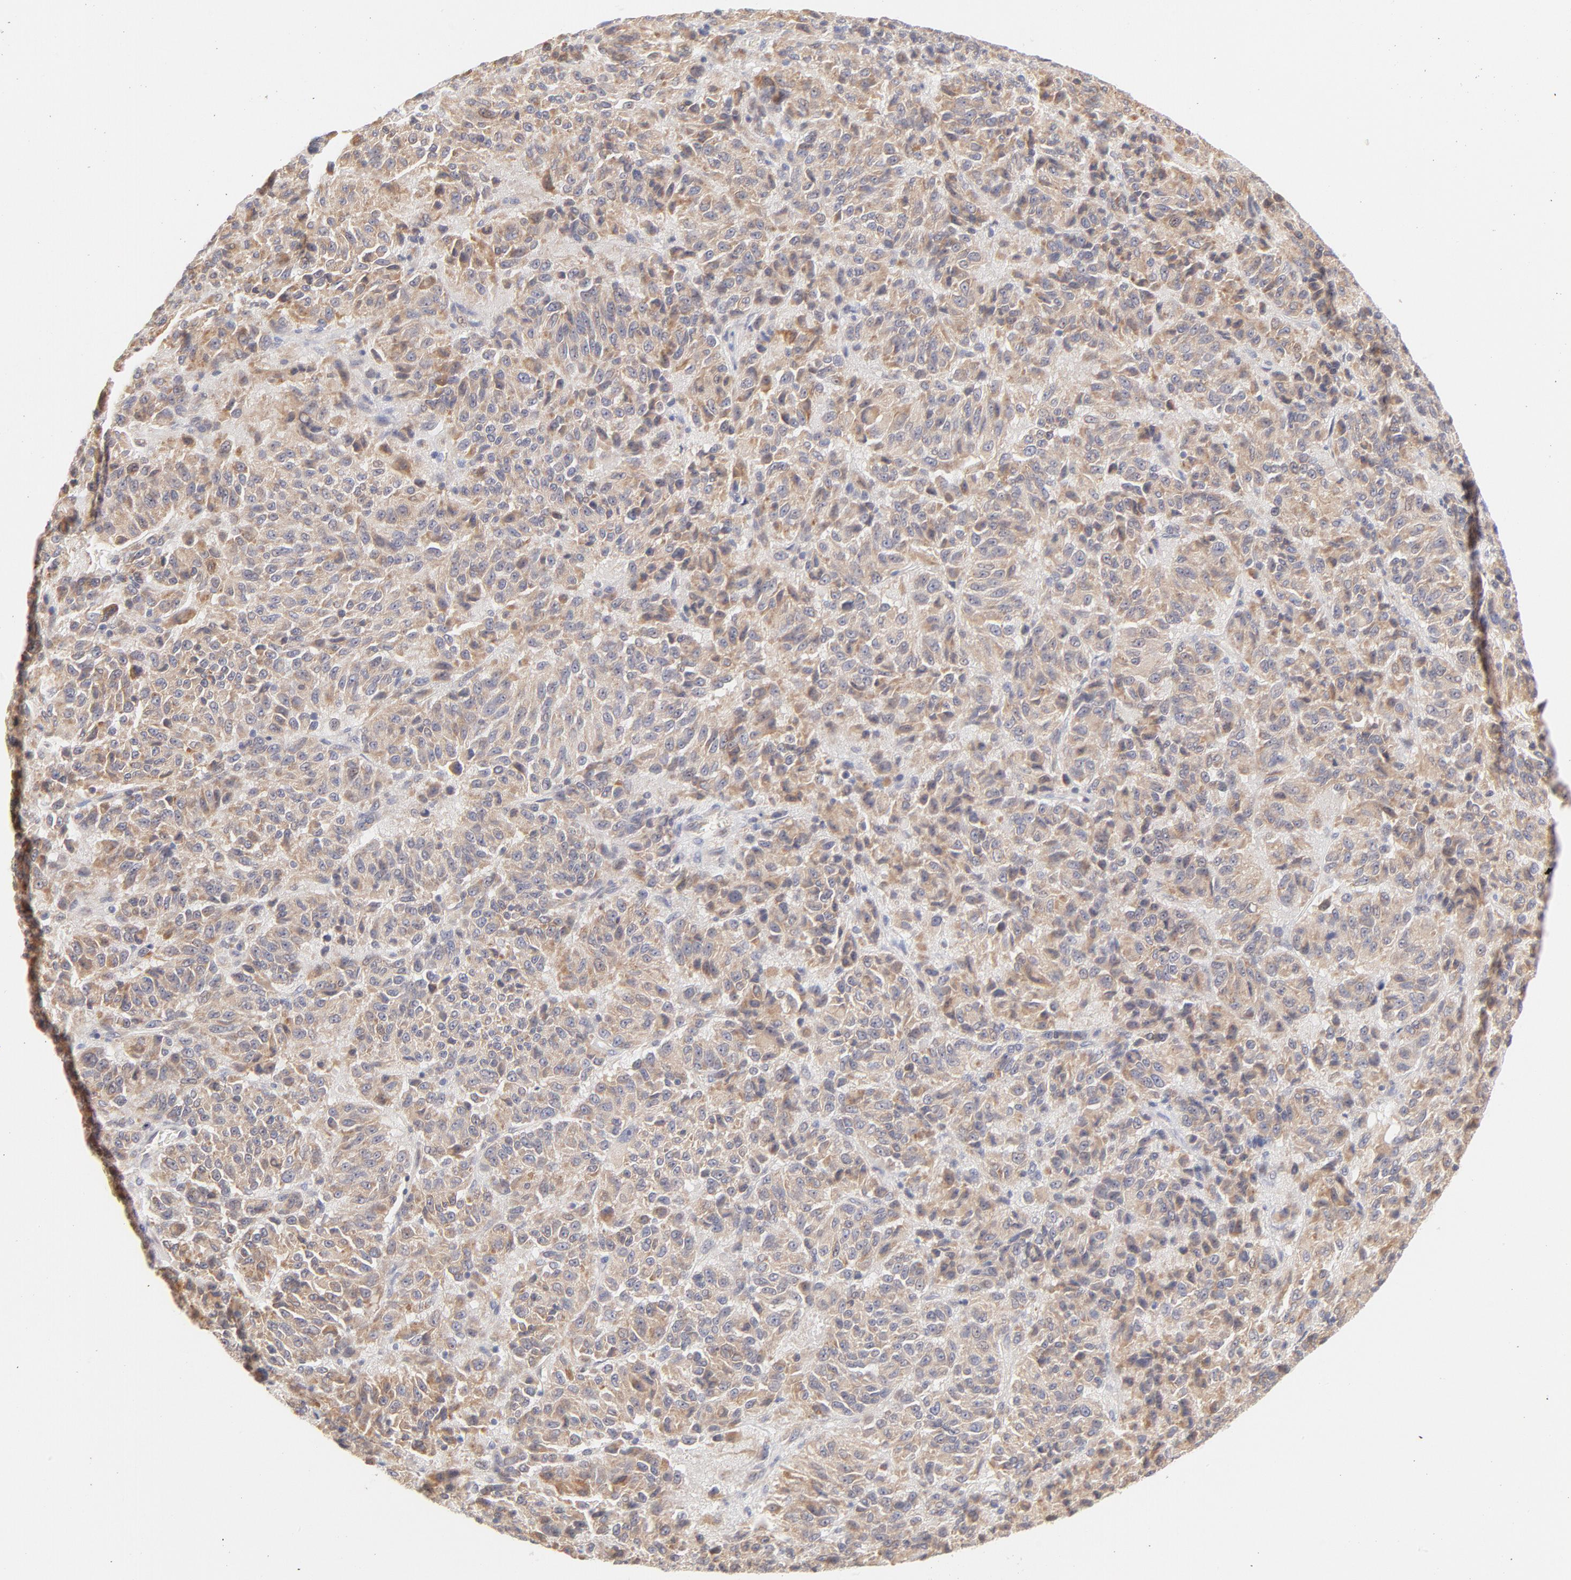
{"staining": {"intensity": "moderate", "quantity": ">75%", "location": "cytoplasmic/membranous"}, "tissue": "melanoma", "cell_type": "Tumor cells", "image_type": "cancer", "snomed": [{"axis": "morphology", "description": "Malignant melanoma, Metastatic site"}, {"axis": "topography", "description": "Lung"}], "caption": "Human melanoma stained with a protein marker reveals moderate staining in tumor cells.", "gene": "RPS6KA1", "patient": {"sex": "male", "age": 64}}